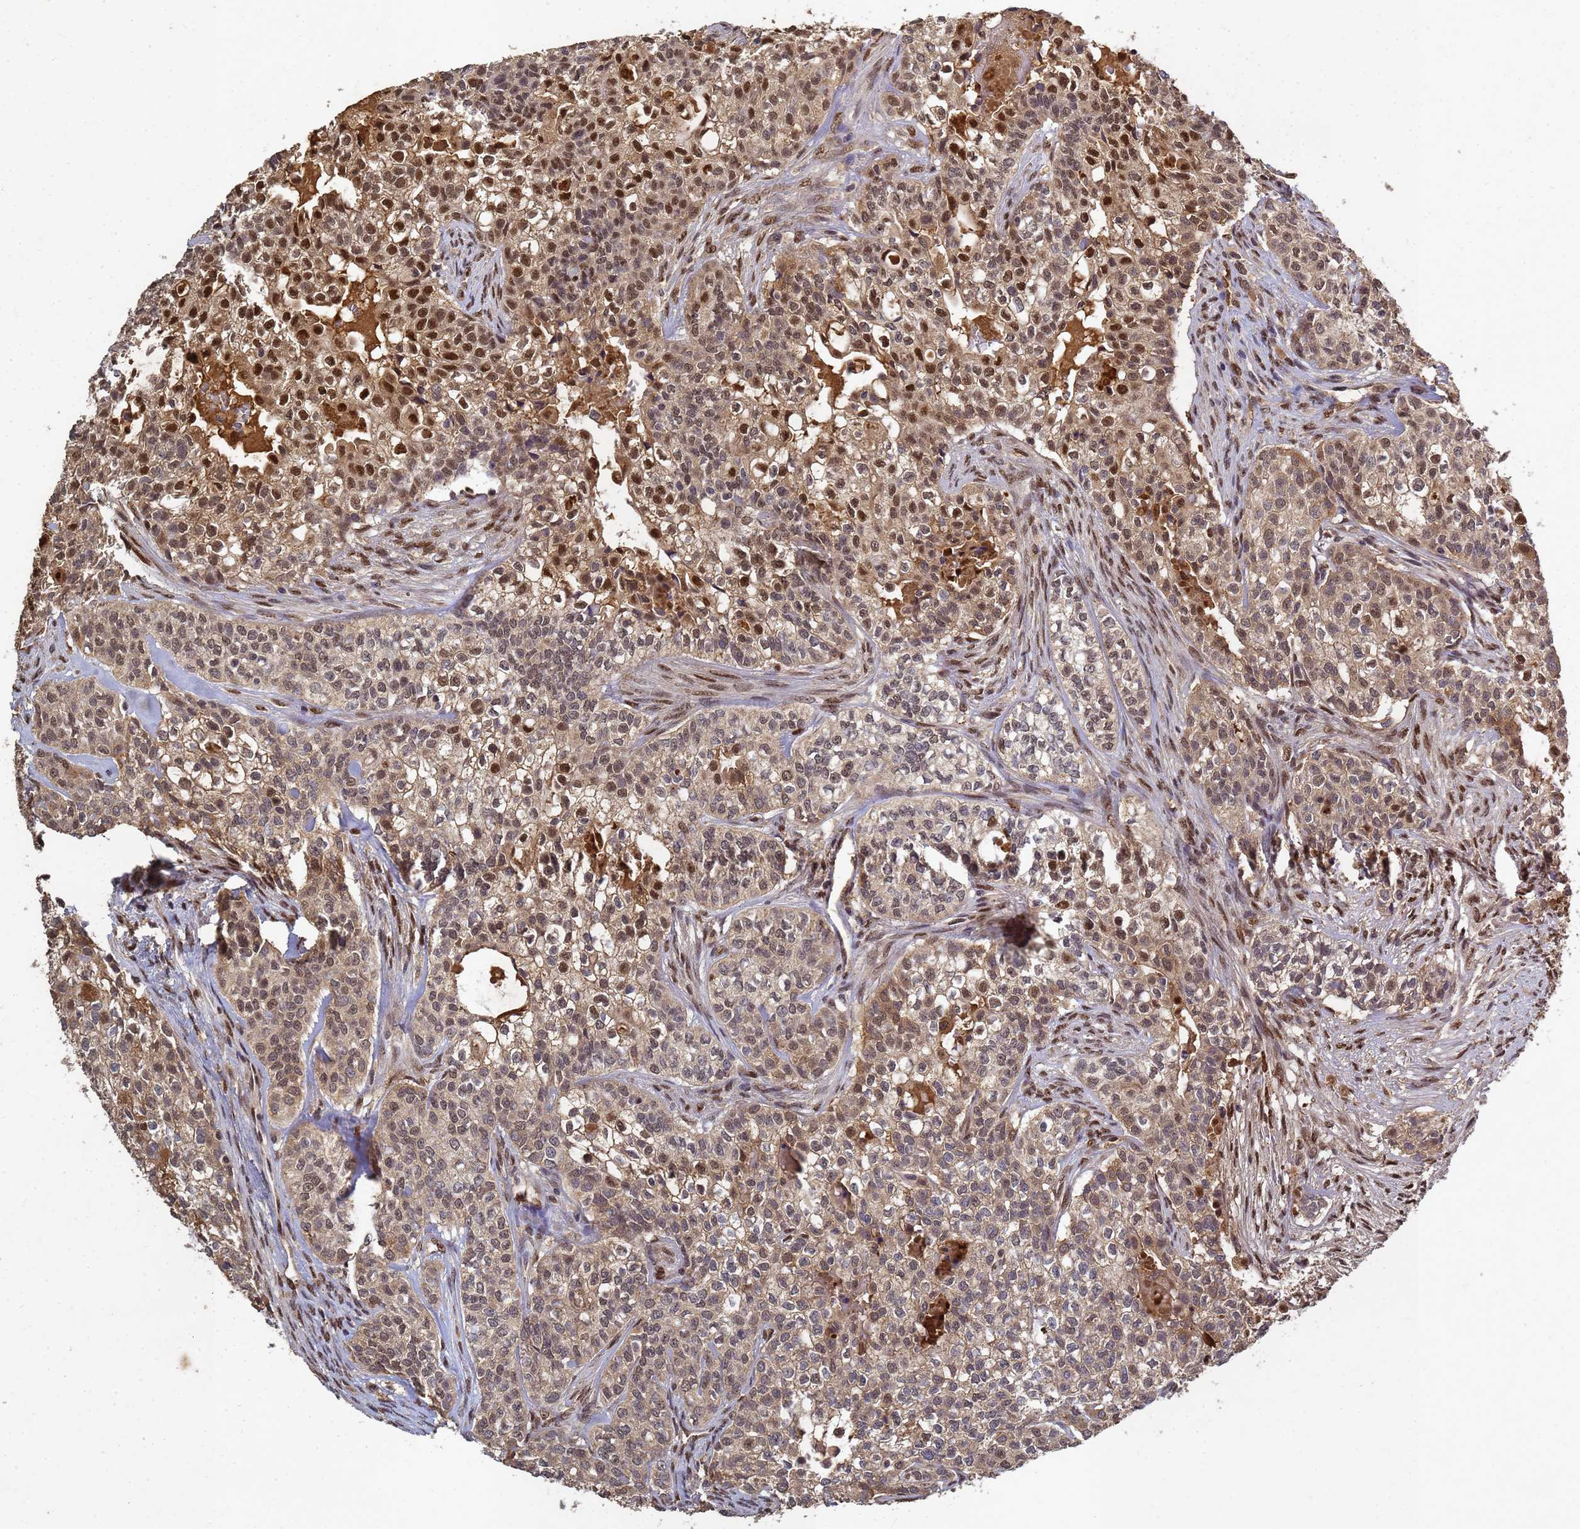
{"staining": {"intensity": "moderate", "quantity": "25%-75%", "location": "cytoplasmic/membranous,nuclear"}, "tissue": "head and neck cancer", "cell_type": "Tumor cells", "image_type": "cancer", "snomed": [{"axis": "morphology", "description": "Adenocarcinoma, NOS"}, {"axis": "topography", "description": "Head-Neck"}], "caption": "Human head and neck cancer stained for a protein (brown) reveals moderate cytoplasmic/membranous and nuclear positive positivity in about 25%-75% of tumor cells.", "gene": "SECISBP2", "patient": {"sex": "male", "age": 81}}